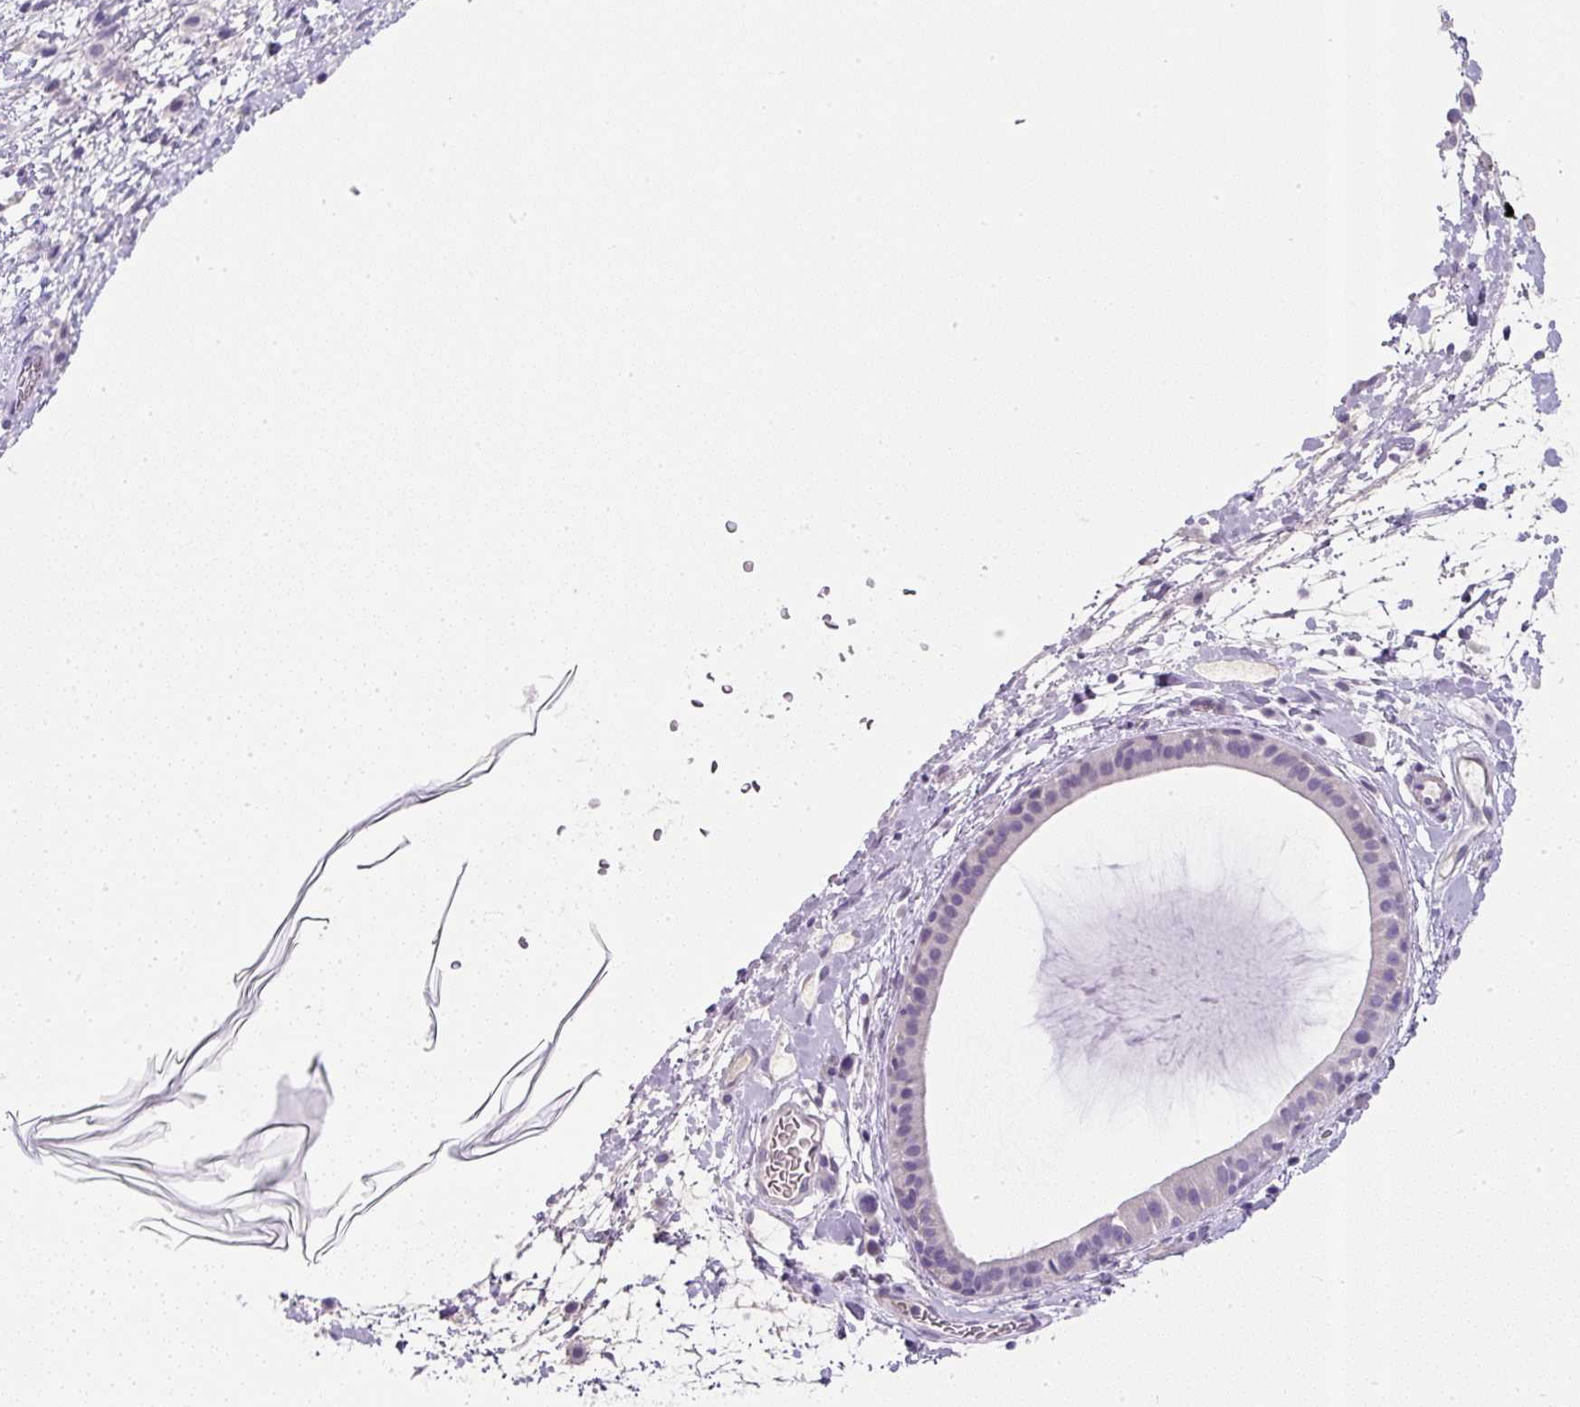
{"staining": {"intensity": "negative", "quantity": "none", "location": "none"}, "tissue": "nasopharynx", "cell_type": "Respiratory epithelial cells", "image_type": "normal", "snomed": [{"axis": "morphology", "description": "Normal tissue, NOS"}, {"axis": "topography", "description": "Lymph node"}, {"axis": "topography", "description": "Cartilage tissue"}, {"axis": "topography", "description": "Nasopharynx"}], "caption": "The image shows no staining of respiratory epithelial cells in normal nasopharynx. The staining is performed using DAB (3,3'-diaminobenzidine) brown chromogen with nuclei counter-stained in using hematoxylin.", "gene": "COL9A2", "patient": {"sex": "male", "age": 63}}